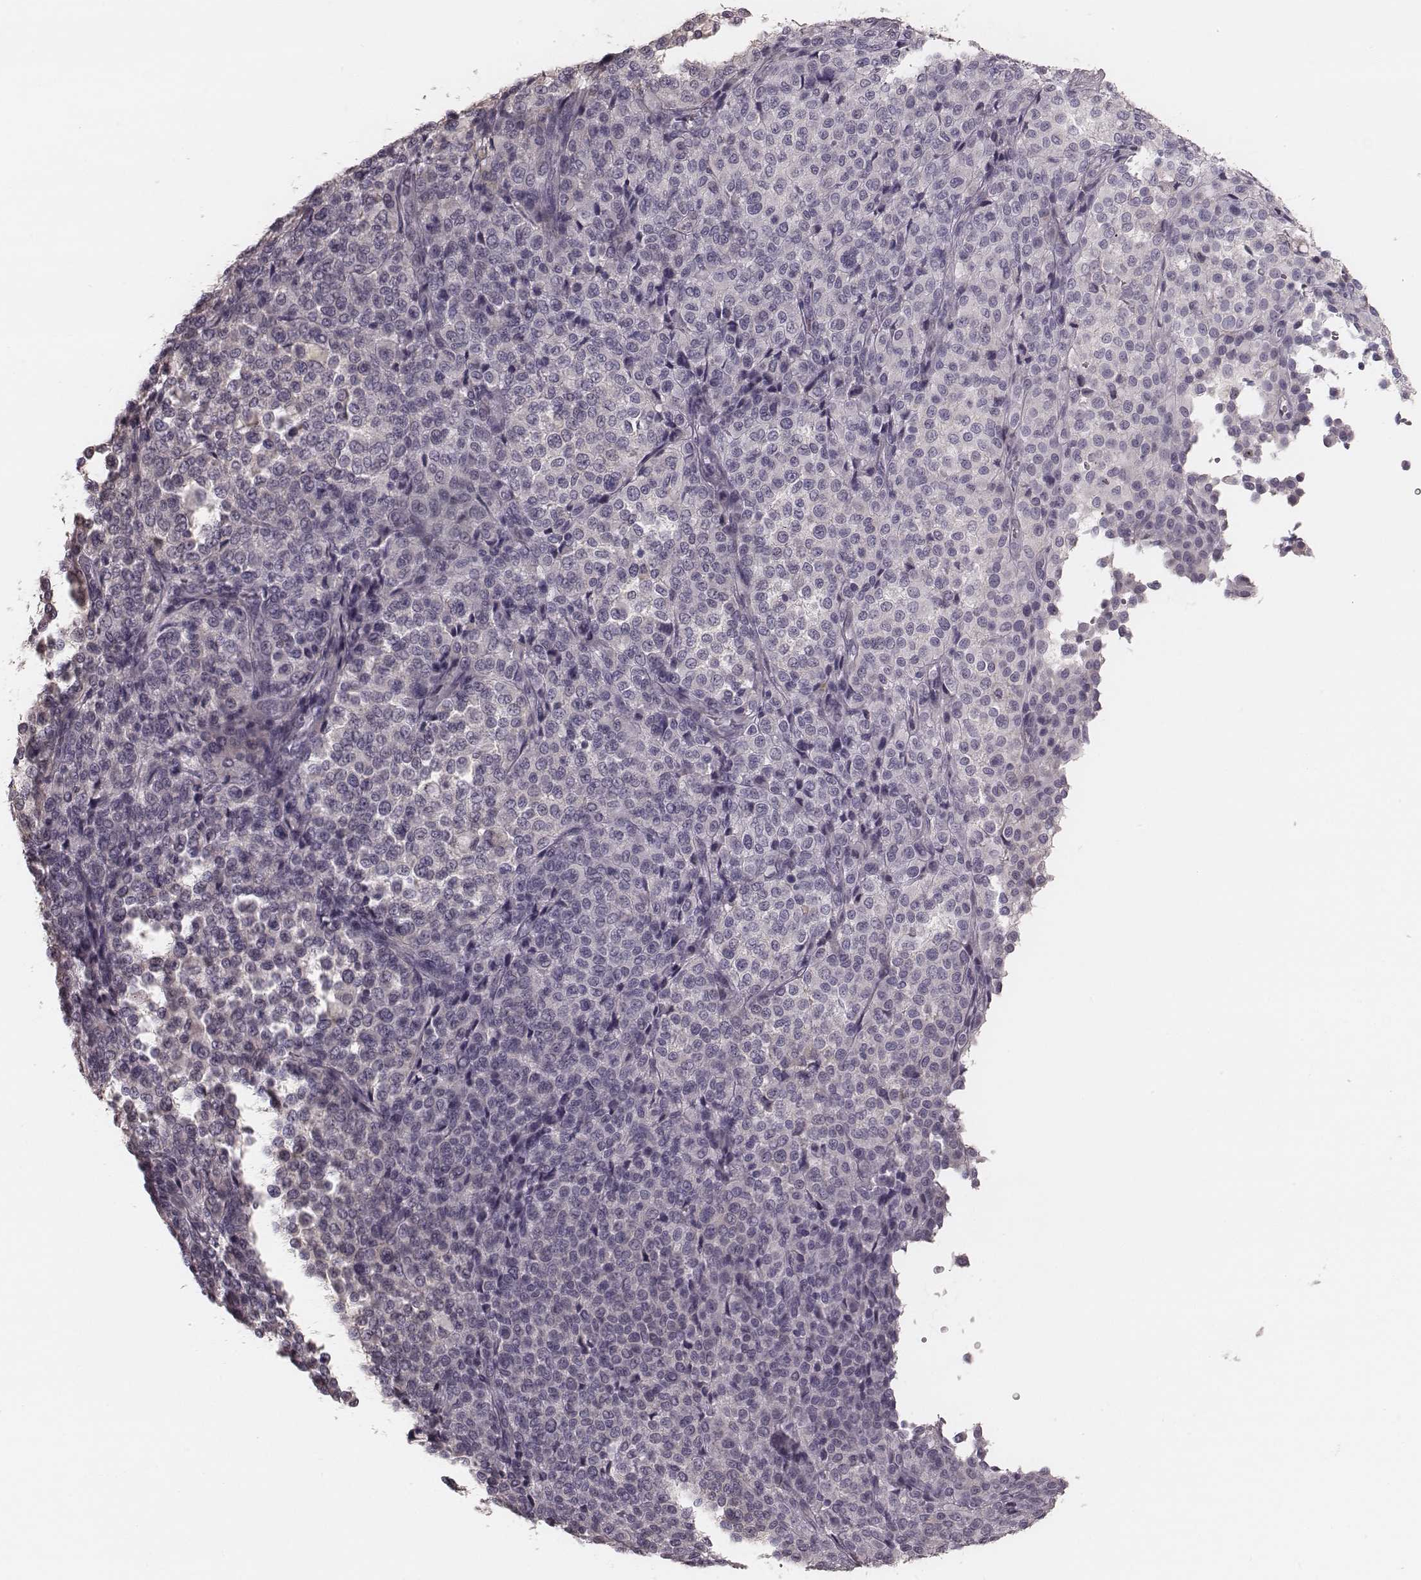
{"staining": {"intensity": "negative", "quantity": "none", "location": "none"}, "tissue": "melanoma", "cell_type": "Tumor cells", "image_type": "cancer", "snomed": [{"axis": "morphology", "description": "Malignant melanoma, Metastatic site"}, {"axis": "topography", "description": "Pancreas"}], "caption": "There is no significant positivity in tumor cells of melanoma. (DAB (3,3'-diaminobenzidine) immunohistochemistry (IHC), high magnification).", "gene": "ZP4", "patient": {"sex": "female", "age": 30}}